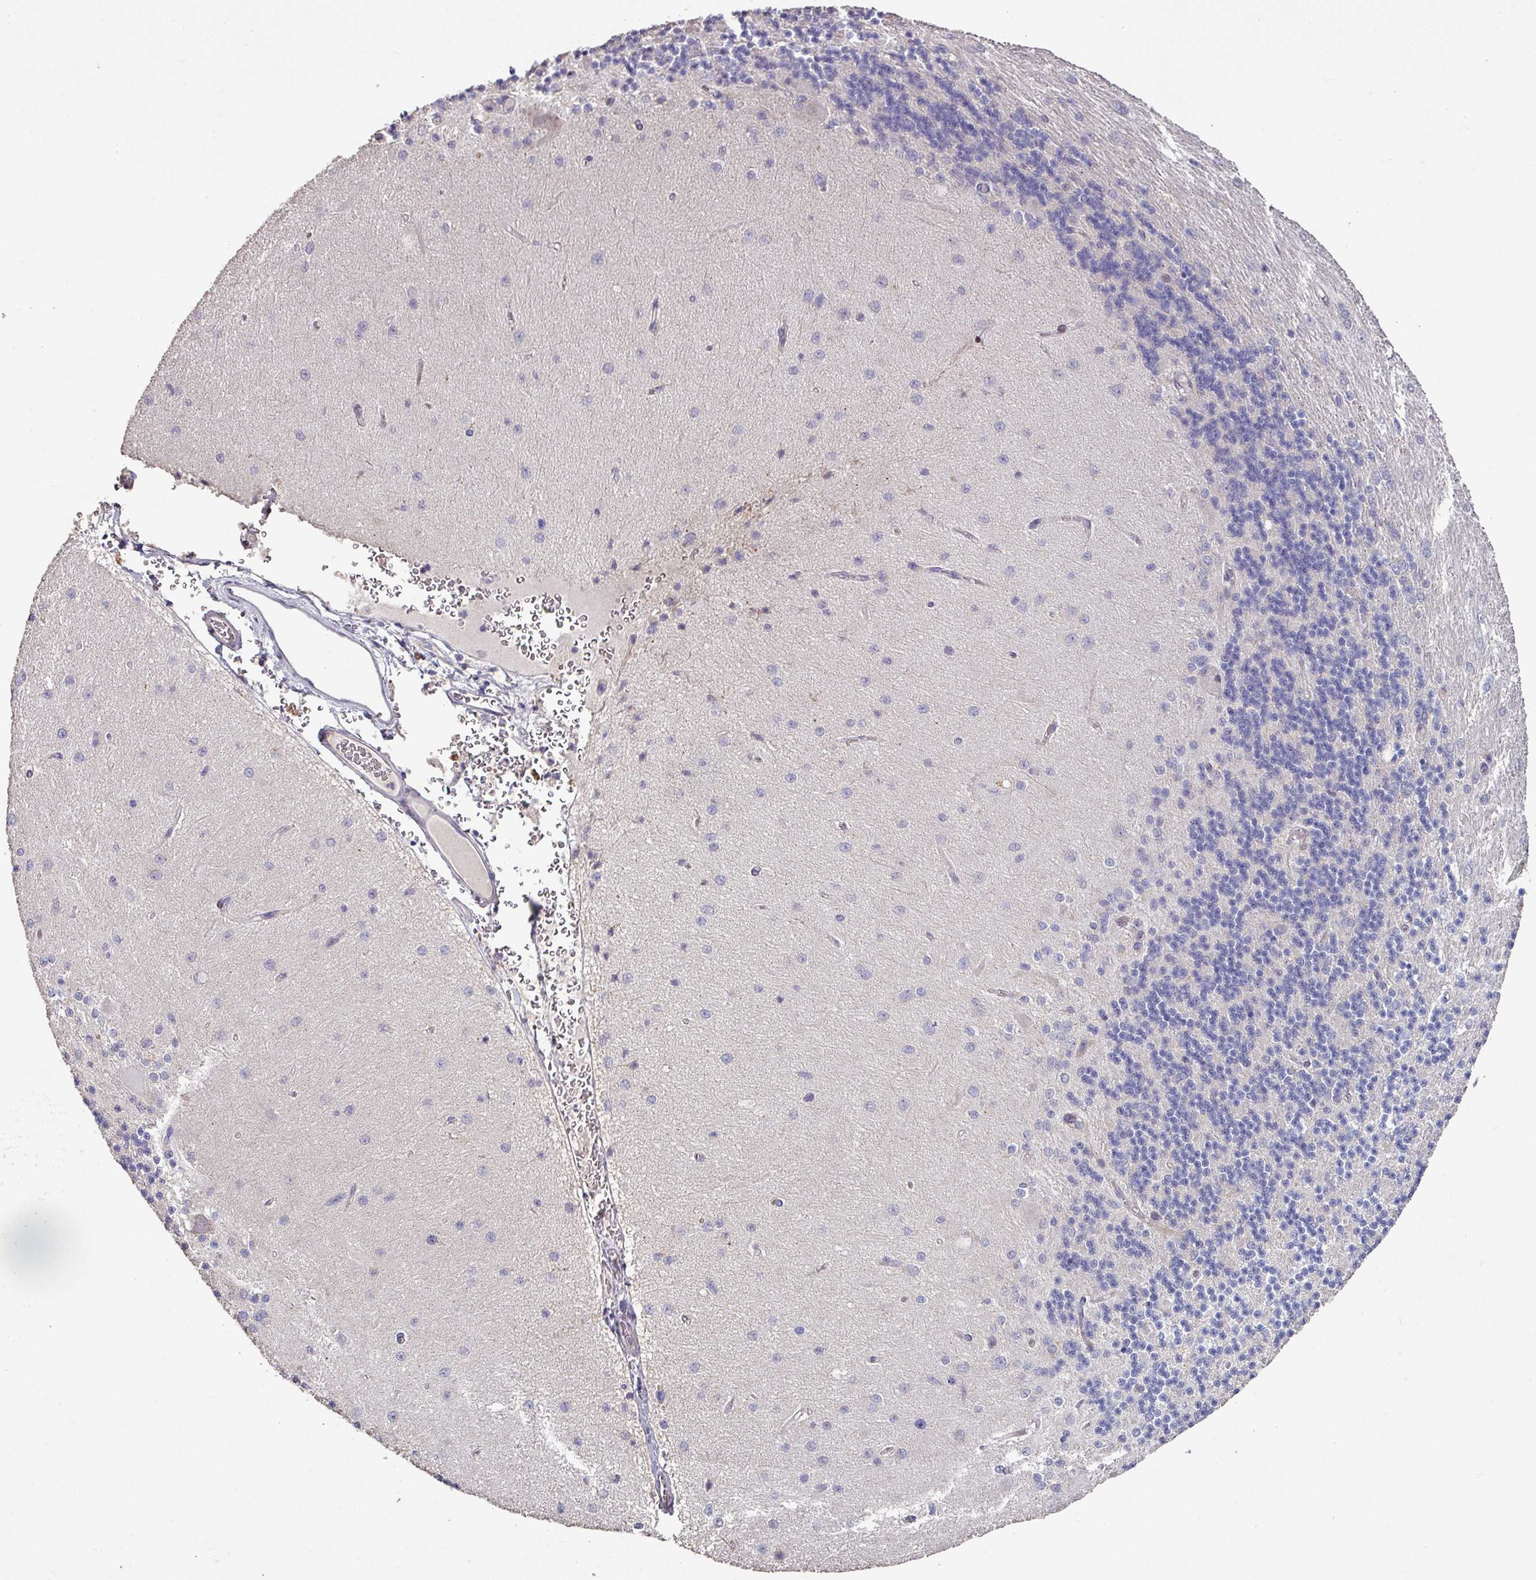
{"staining": {"intensity": "negative", "quantity": "none", "location": "none"}, "tissue": "cerebellum", "cell_type": "Cells in granular layer", "image_type": "normal", "snomed": [{"axis": "morphology", "description": "Normal tissue, NOS"}, {"axis": "topography", "description": "Cerebellum"}], "caption": "There is no significant staining in cells in granular layer of cerebellum. The staining was performed using DAB to visualize the protein expression in brown, while the nuclei were stained in blue with hematoxylin (Magnification: 20x).", "gene": "RPL23A", "patient": {"sex": "female", "age": 29}}